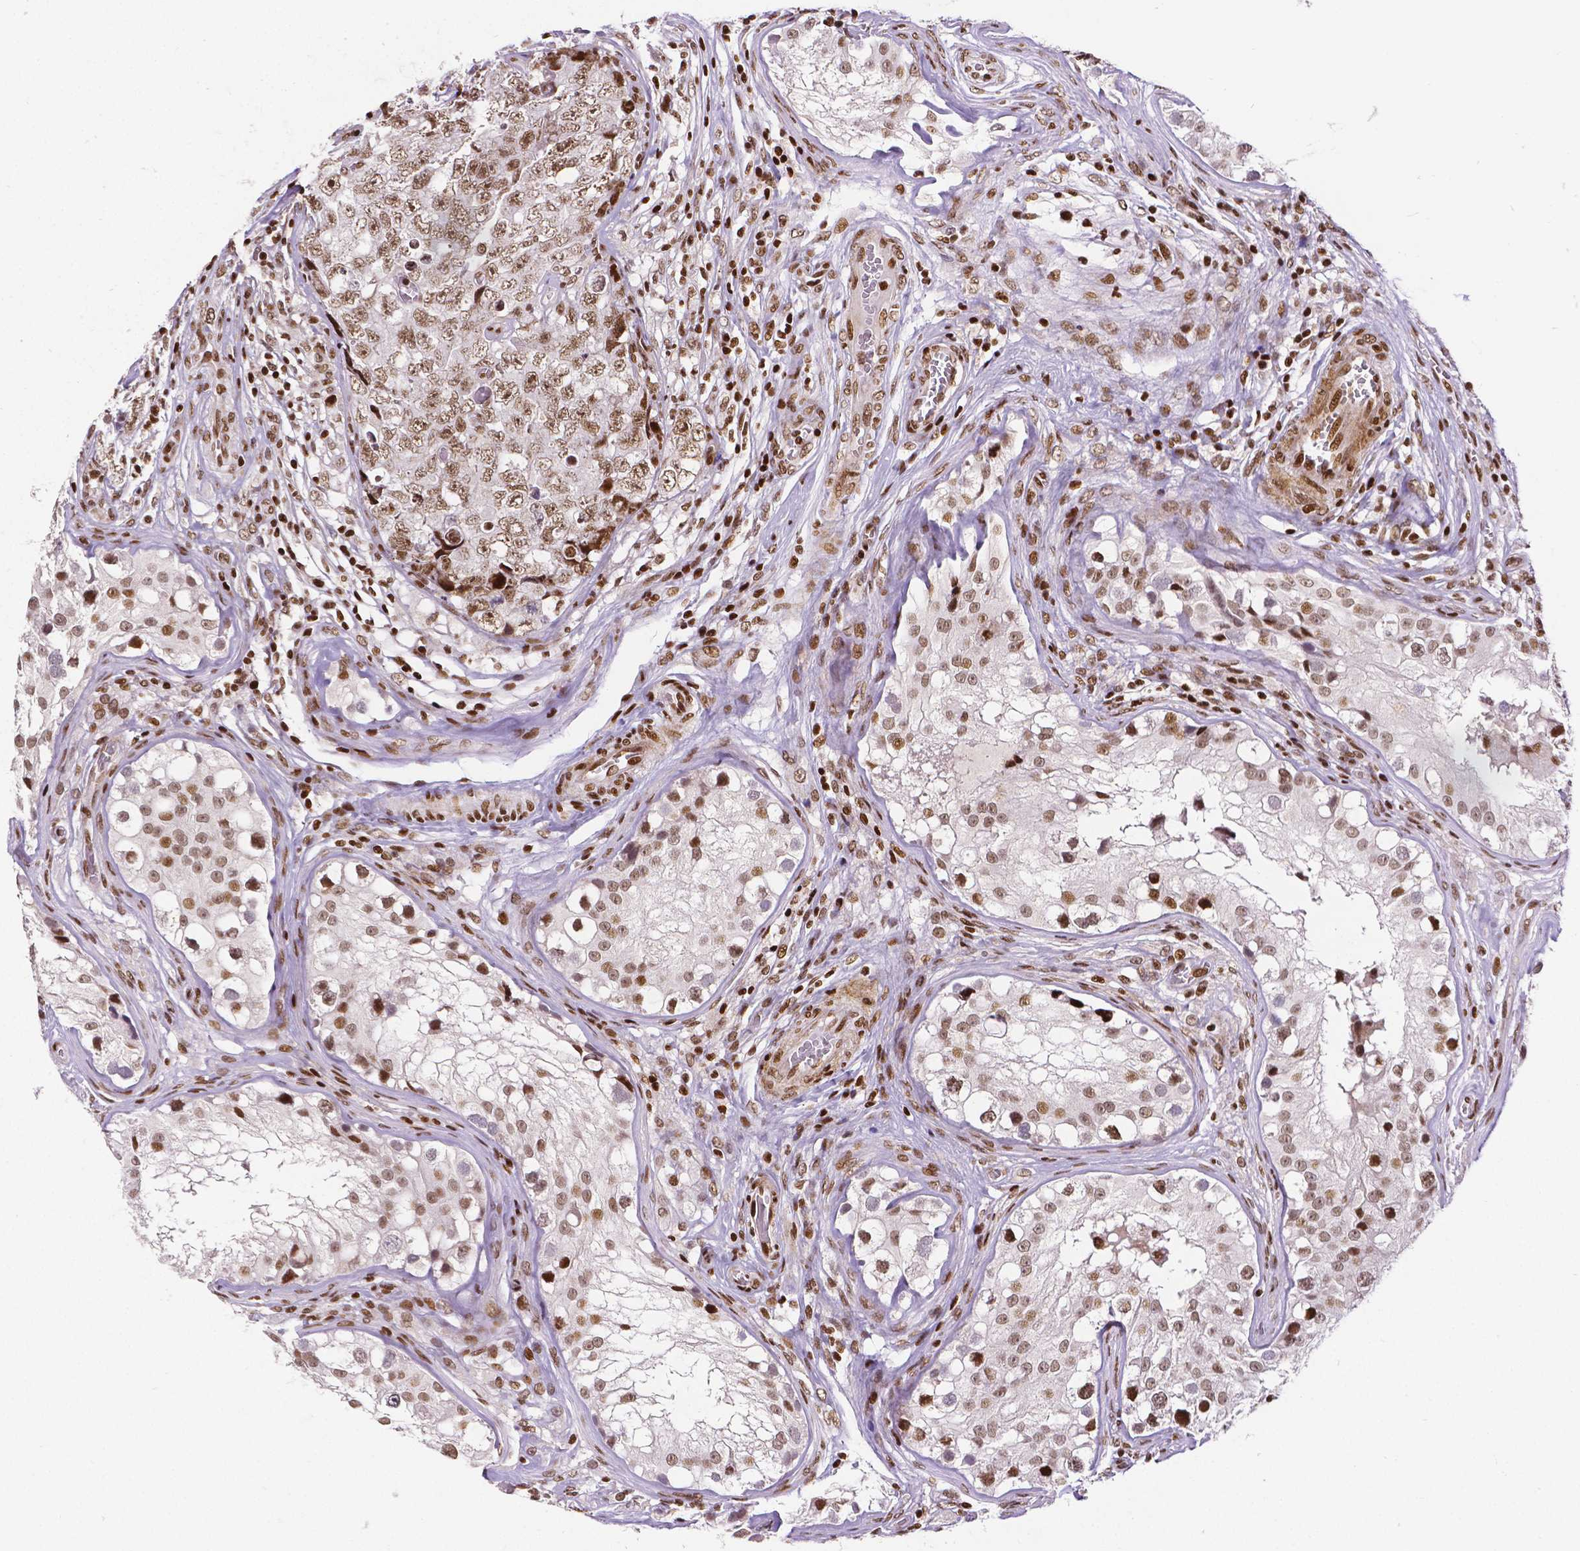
{"staining": {"intensity": "moderate", "quantity": ">75%", "location": "nuclear"}, "tissue": "testis cancer", "cell_type": "Tumor cells", "image_type": "cancer", "snomed": [{"axis": "morphology", "description": "Carcinoma, Embryonal, NOS"}, {"axis": "topography", "description": "Testis"}], "caption": "A brown stain labels moderate nuclear expression of a protein in testis embryonal carcinoma tumor cells. (DAB IHC with brightfield microscopy, high magnification).", "gene": "CTCF", "patient": {"sex": "male", "age": 18}}